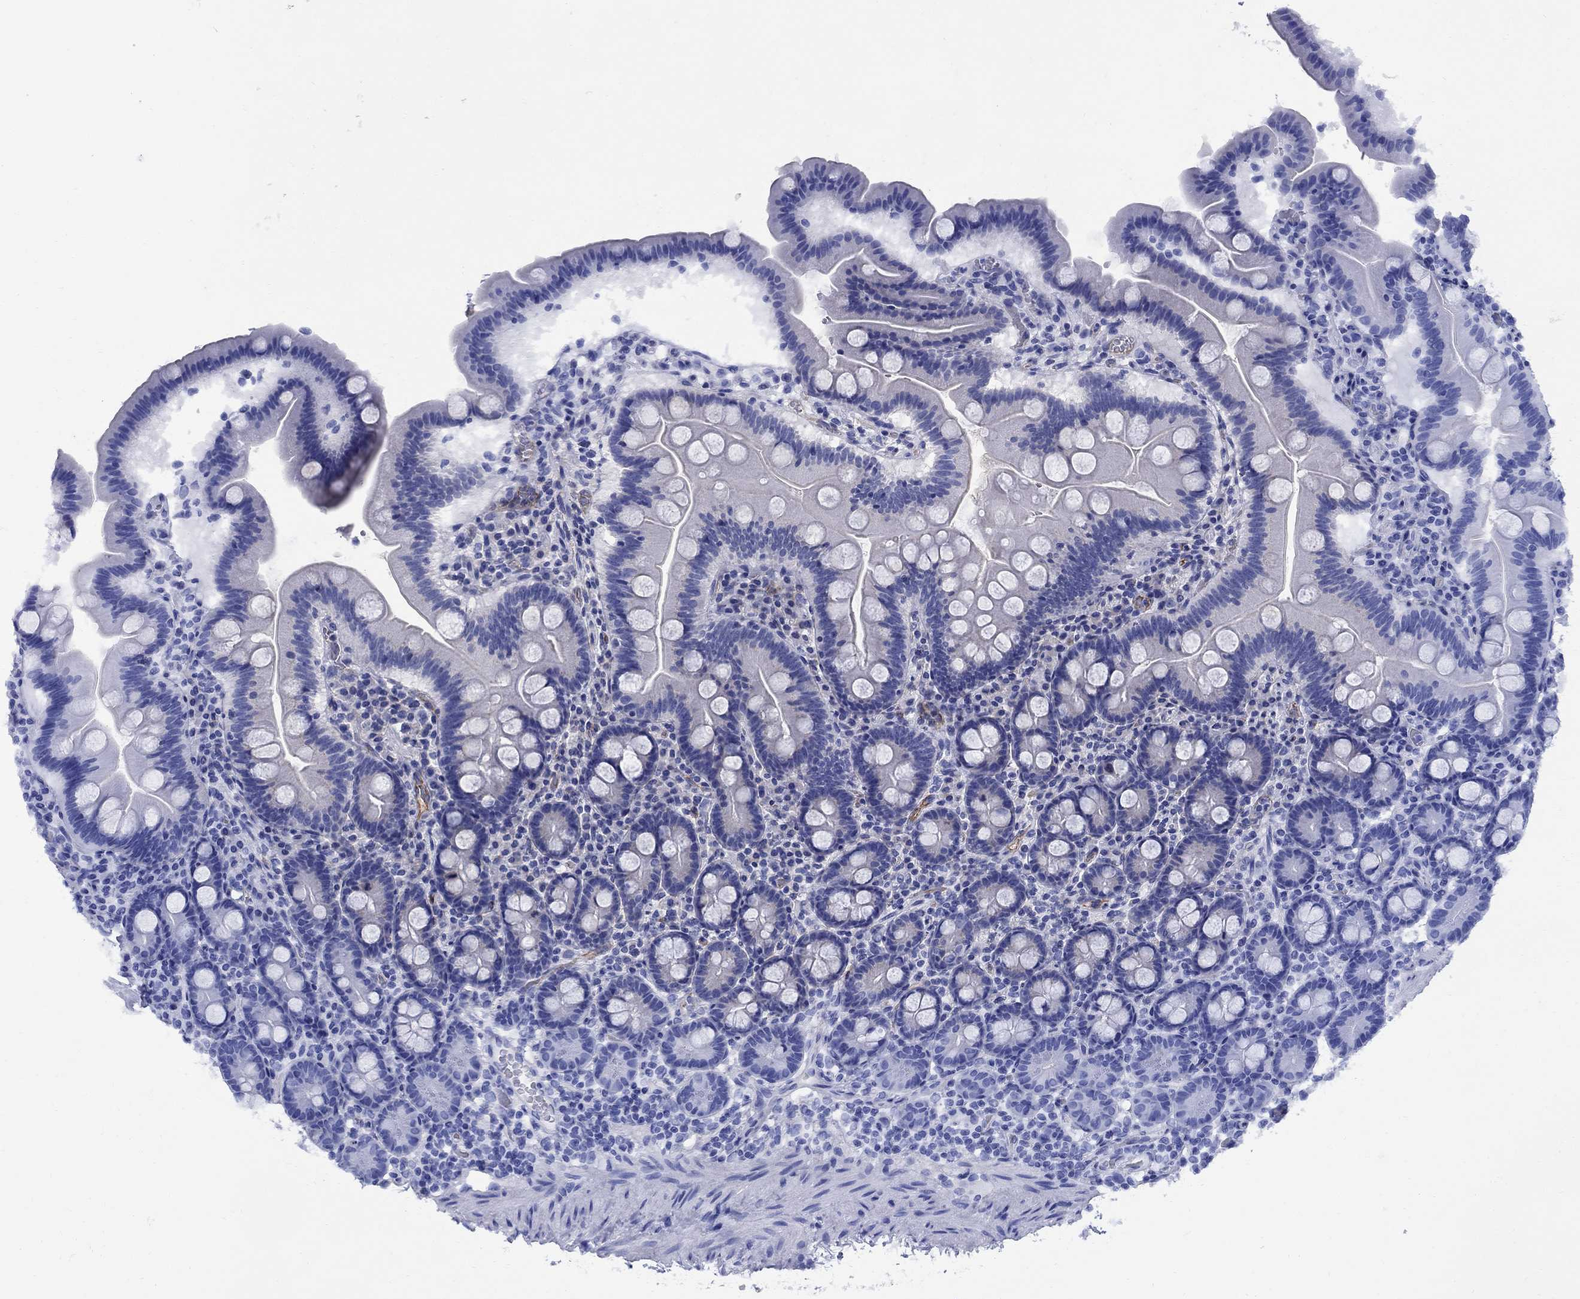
{"staining": {"intensity": "negative", "quantity": "none", "location": "none"}, "tissue": "duodenum", "cell_type": "Glandular cells", "image_type": "normal", "snomed": [{"axis": "morphology", "description": "Normal tissue, NOS"}, {"axis": "topography", "description": "Duodenum"}], "caption": "This is an immunohistochemistry photomicrograph of unremarkable human duodenum. There is no staining in glandular cells.", "gene": "SMCP", "patient": {"sex": "male", "age": 59}}